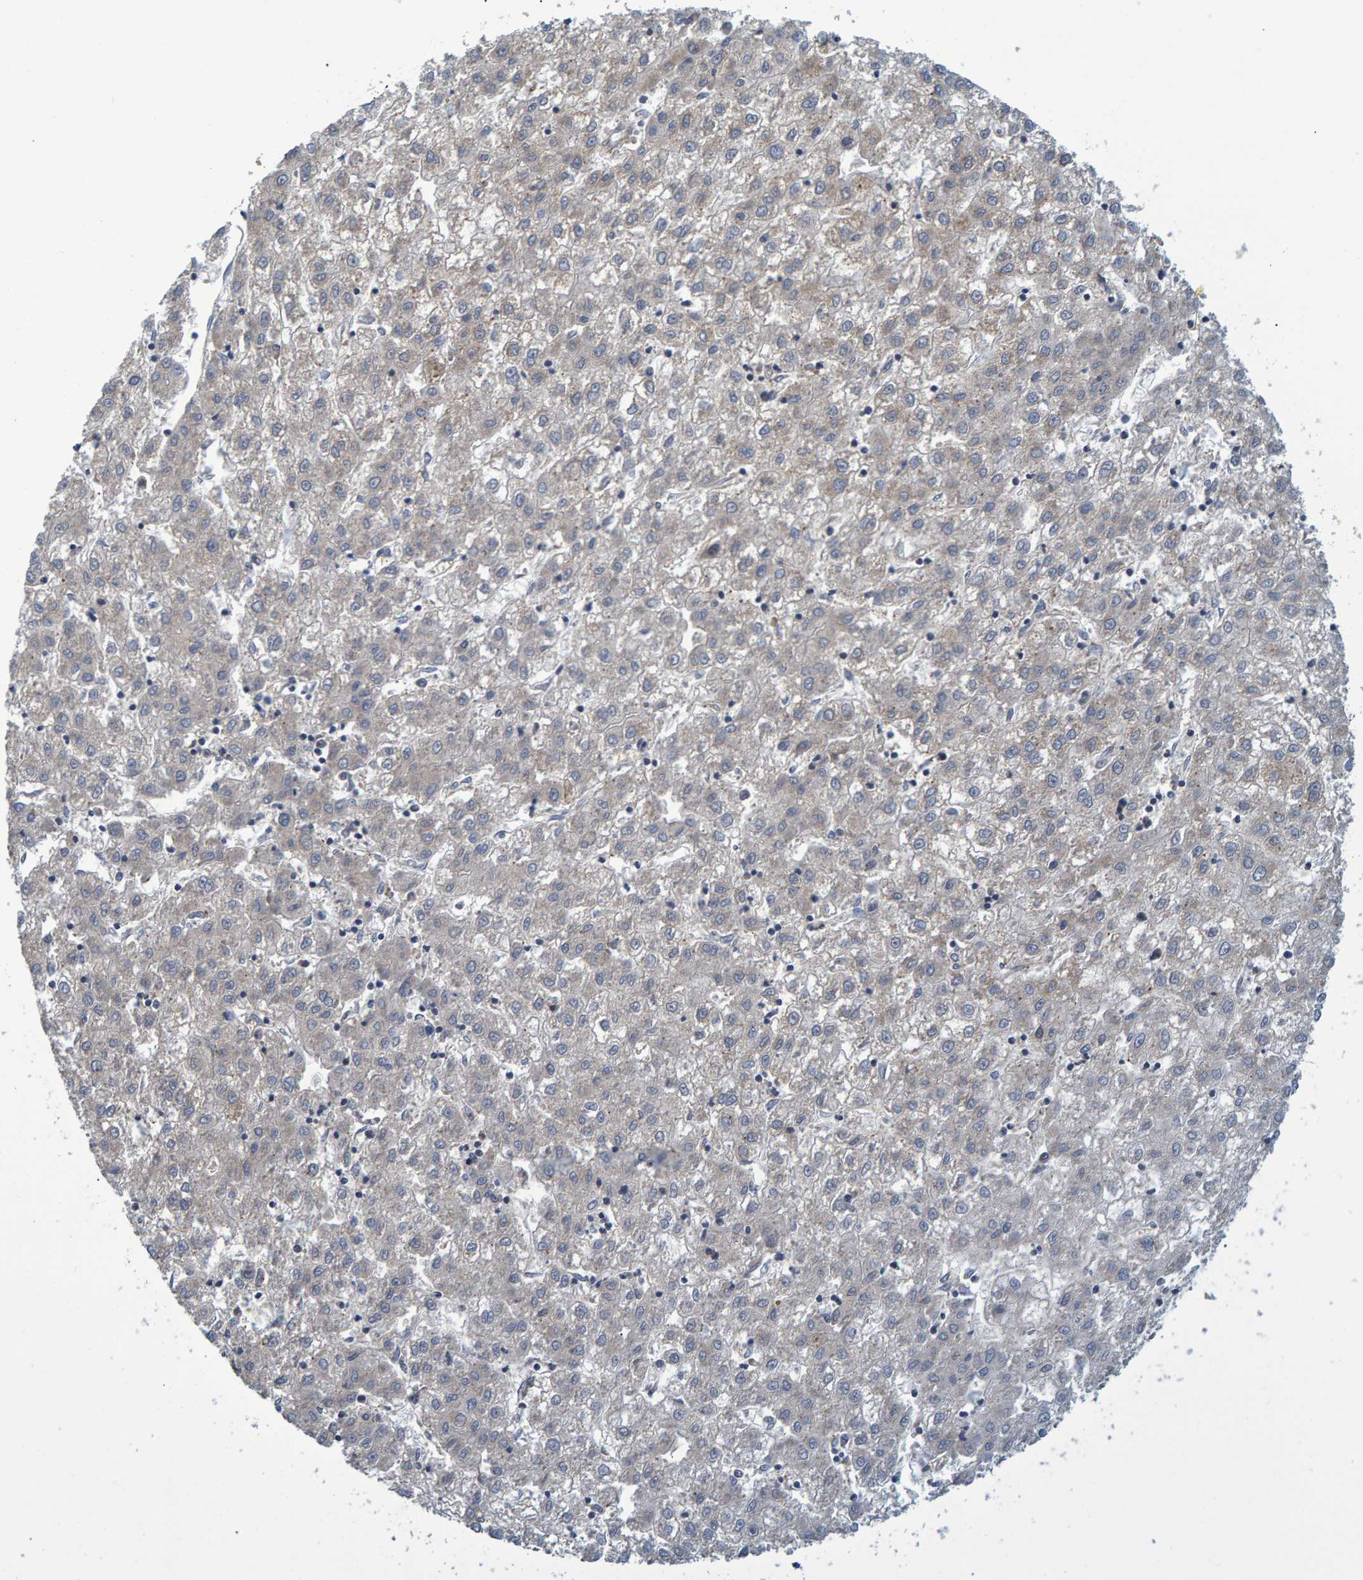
{"staining": {"intensity": "negative", "quantity": "none", "location": "none"}, "tissue": "liver cancer", "cell_type": "Tumor cells", "image_type": "cancer", "snomed": [{"axis": "morphology", "description": "Carcinoma, Hepatocellular, NOS"}, {"axis": "topography", "description": "Liver"}], "caption": "A histopathology image of hepatocellular carcinoma (liver) stained for a protein exhibits no brown staining in tumor cells.", "gene": "ATP6V1H", "patient": {"sex": "male", "age": 72}}